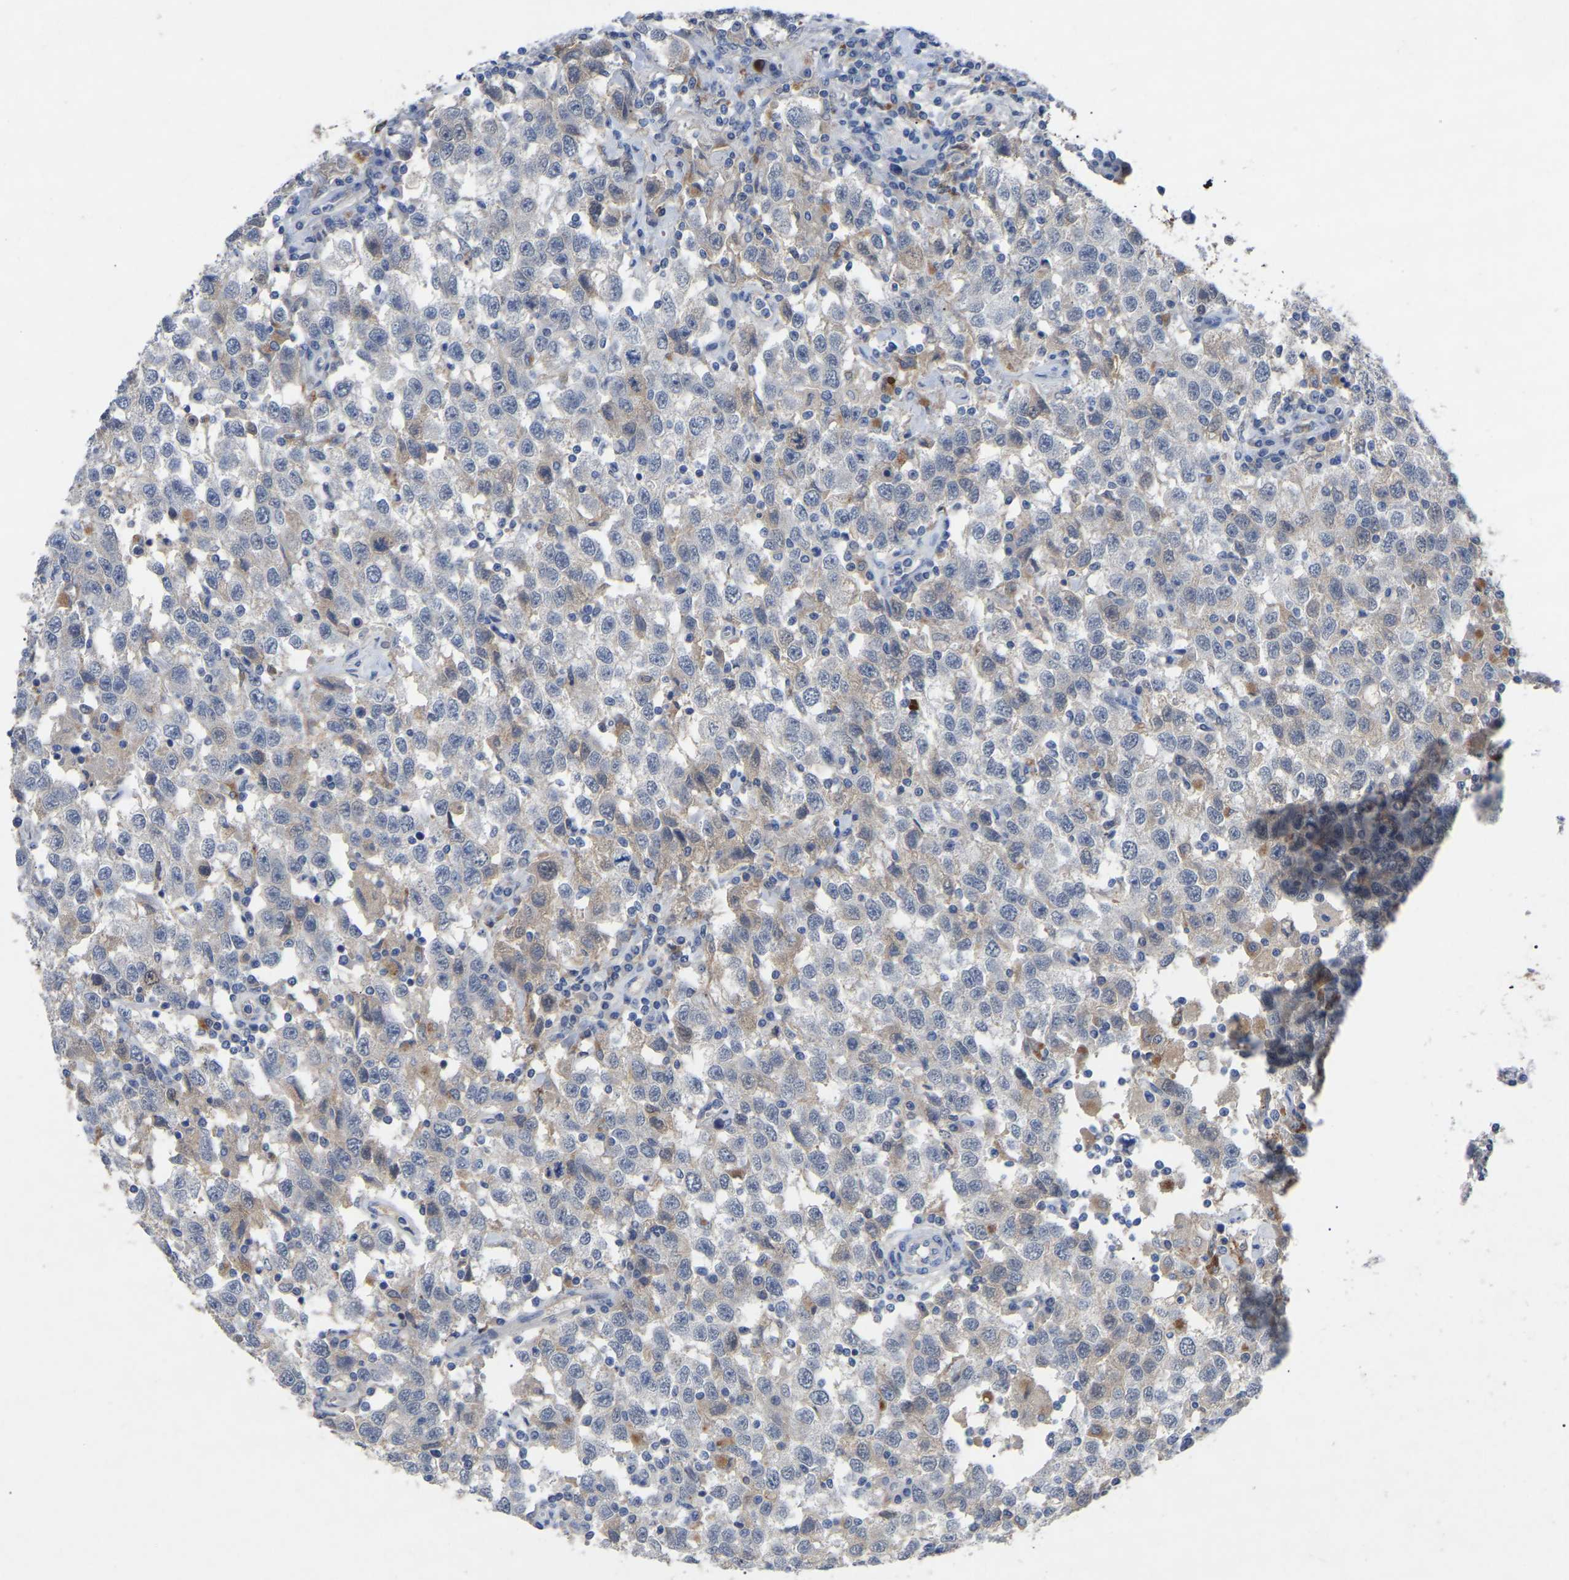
{"staining": {"intensity": "weak", "quantity": "<25%", "location": "cytoplasmic/membranous"}, "tissue": "testis cancer", "cell_type": "Tumor cells", "image_type": "cancer", "snomed": [{"axis": "morphology", "description": "Seminoma, NOS"}, {"axis": "topography", "description": "Testis"}], "caption": "IHC of testis seminoma reveals no staining in tumor cells.", "gene": "SMPD2", "patient": {"sex": "male", "age": 41}}